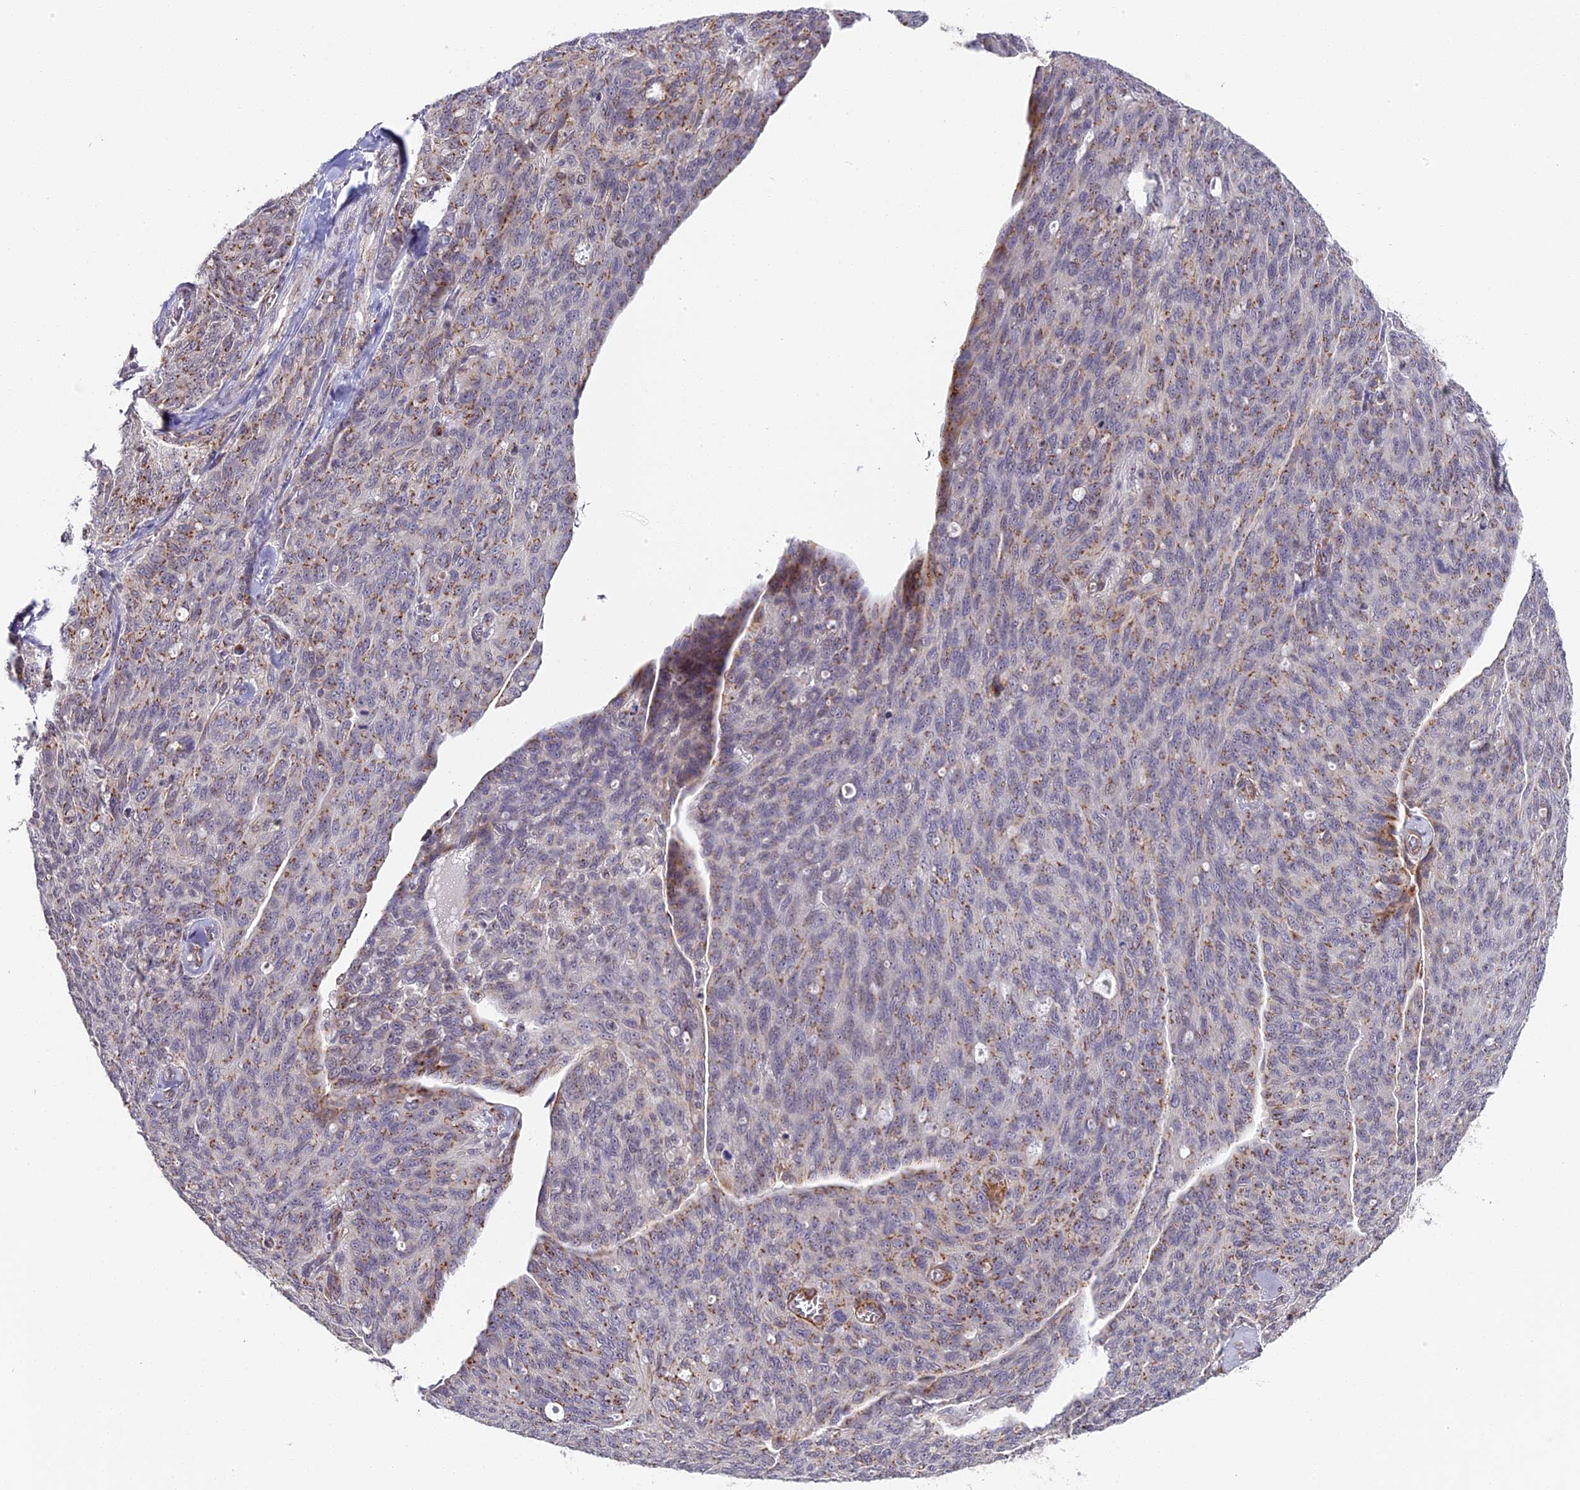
{"staining": {"intensity": "moderate", "quantity": "25%-75%", "location": "cytoplasmic/membranous"}, "tissue": "ovarian cancer", "cell_type": "Tumor cells", "image_type": "cancer", "snomed": [{"axis": "morphology", "description": "Carcinoma, endometroid"}, {"axis": "topography", "description": "Ovary"}], "caption": "A photomicrograph of endometroid carcinoma (ovarian) stained for a protein demonstrates moderate cytoplasmic/membranous brown staining in tumor cells. (Brightfield microscopy of DAB IHC at high magnification).", "gene": "HEATR5B", "patient": {"sex": "female", "age": 60}}